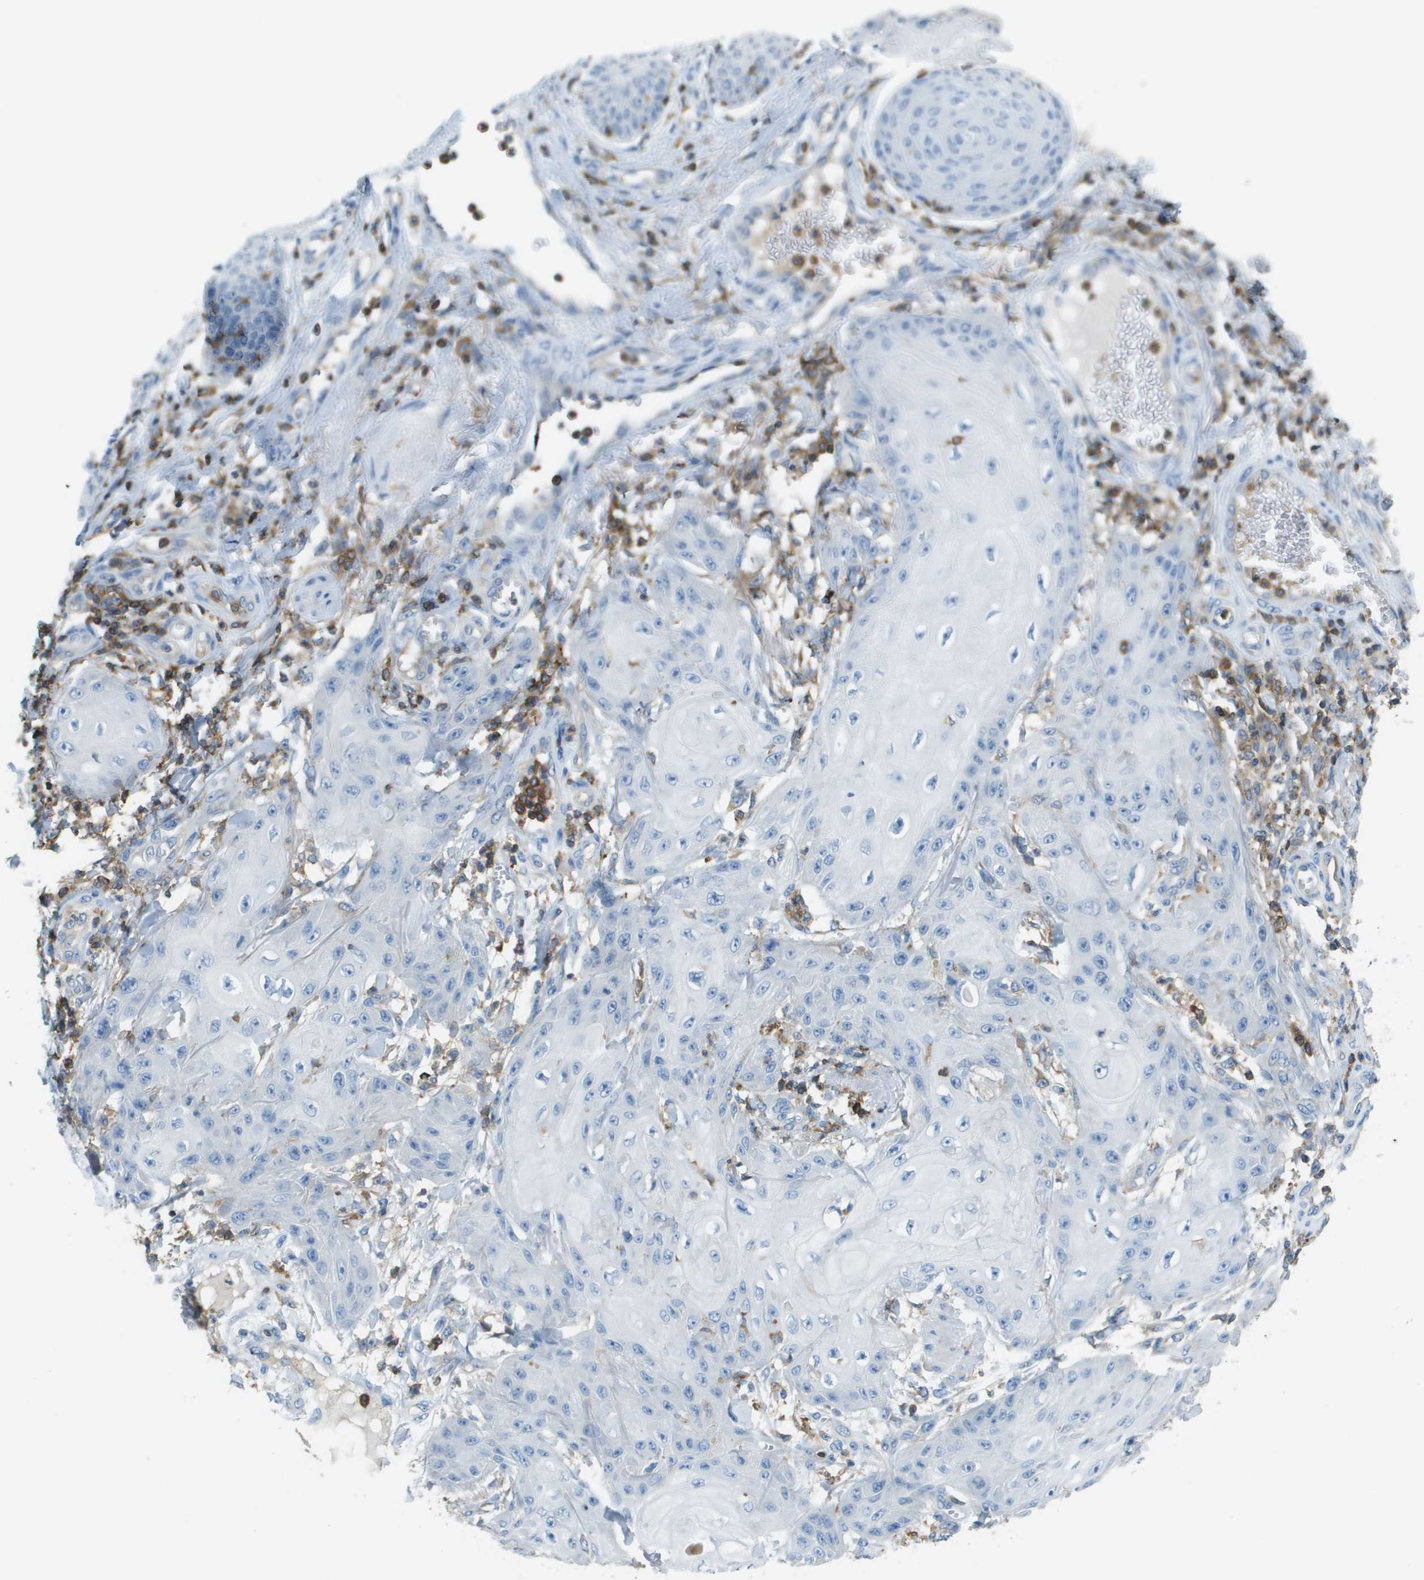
{"staining": {"intensity": "negative", "quantity": "none", "location": "none"}, "tissue": "skin cancer", "cell_type": "Tumor cells", "image_type": "cancer", "snomed": [{"axis": "morphology", "description": "Squamous cell carcinoma, NOS"}, {"axis": "topography", "description": "Skin"}], "caption": "This is an immunohistochemistry micrograph of skin cancer. There is no positivity in tumor cells.", "gene": "APBB1IP", "patient": {"sex": "male", "age": 74}}